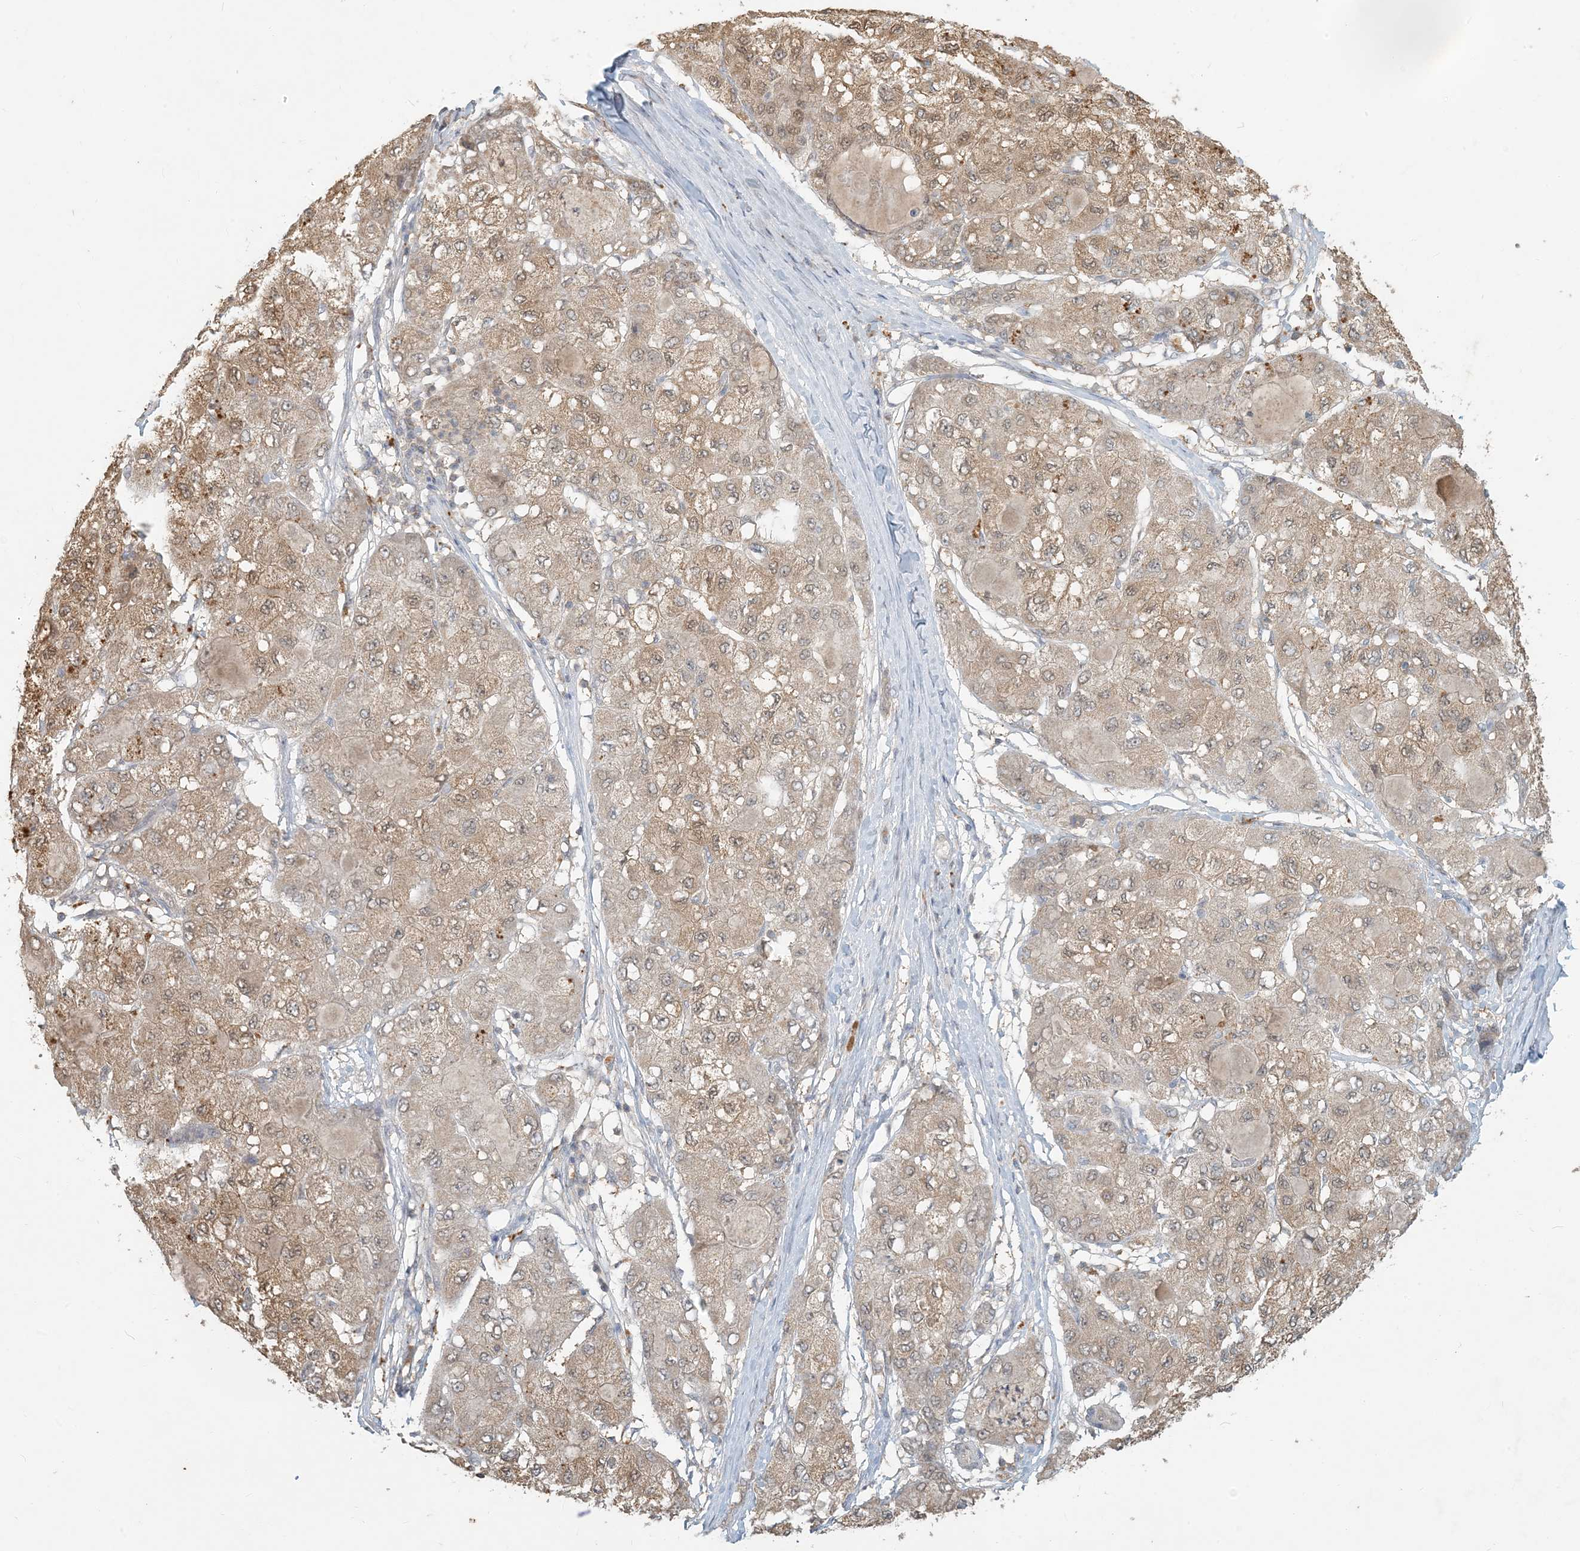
{"staining": {"intensity": "moderate", "quantity": ">75%", "location": "cytoplasmic/membranous"}, "tissue": "liver cancer", "cell_type": "Tumor cells", "image_type": "cancer", "snomed": [{"axis": "morphology", "description": "Carcinoma, Hepatocellular, NOS"}, {"axis": "topography", "description": "Liver"}], "caption": "An IHC histopathology image of tumor tissue is shown. Protein staining in brown labels moderate cytoplasmic/membranous positivity in liver cancer within tumor cells.", "gene": "MCOLN1", "patient": {"sex": "male", "age": 80}}